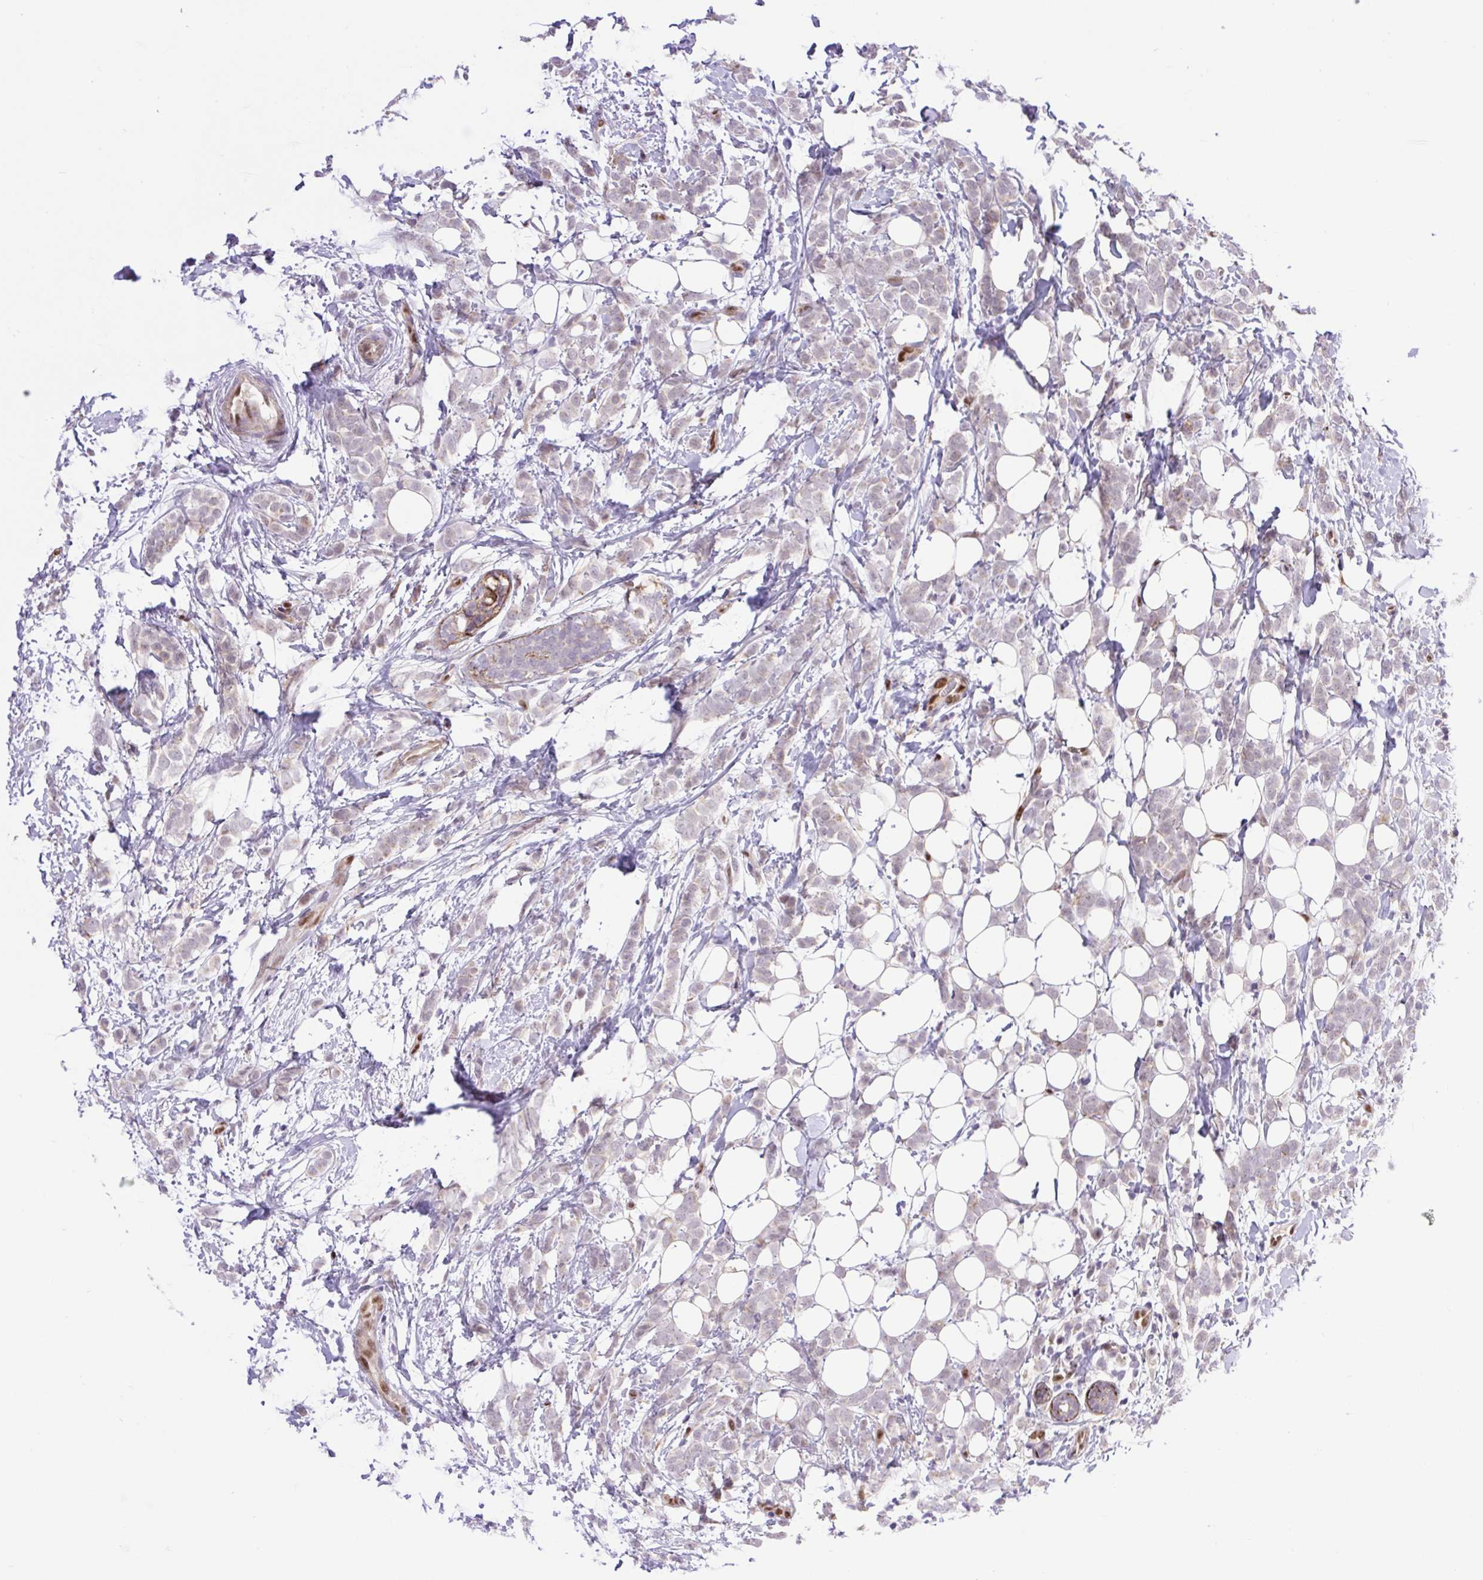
{"staining": {"intensity": "negative", "quantity": "none", "location": "none"}, "tissue": "breast cancer", "cell_type": "Tumor cells", "image_type": "cancer", "snomed": [{"axis": "morphology", "description": "Lobular carcinoma"}, {"axis": "topography", "description": "Breast"}], "caption": "Human breast lobular carcinoma stained for a protein using IHC demonstrates no positivity in tumor cells.", "gene": "ERG", "patient": {"sex": "female", "age": 49}}